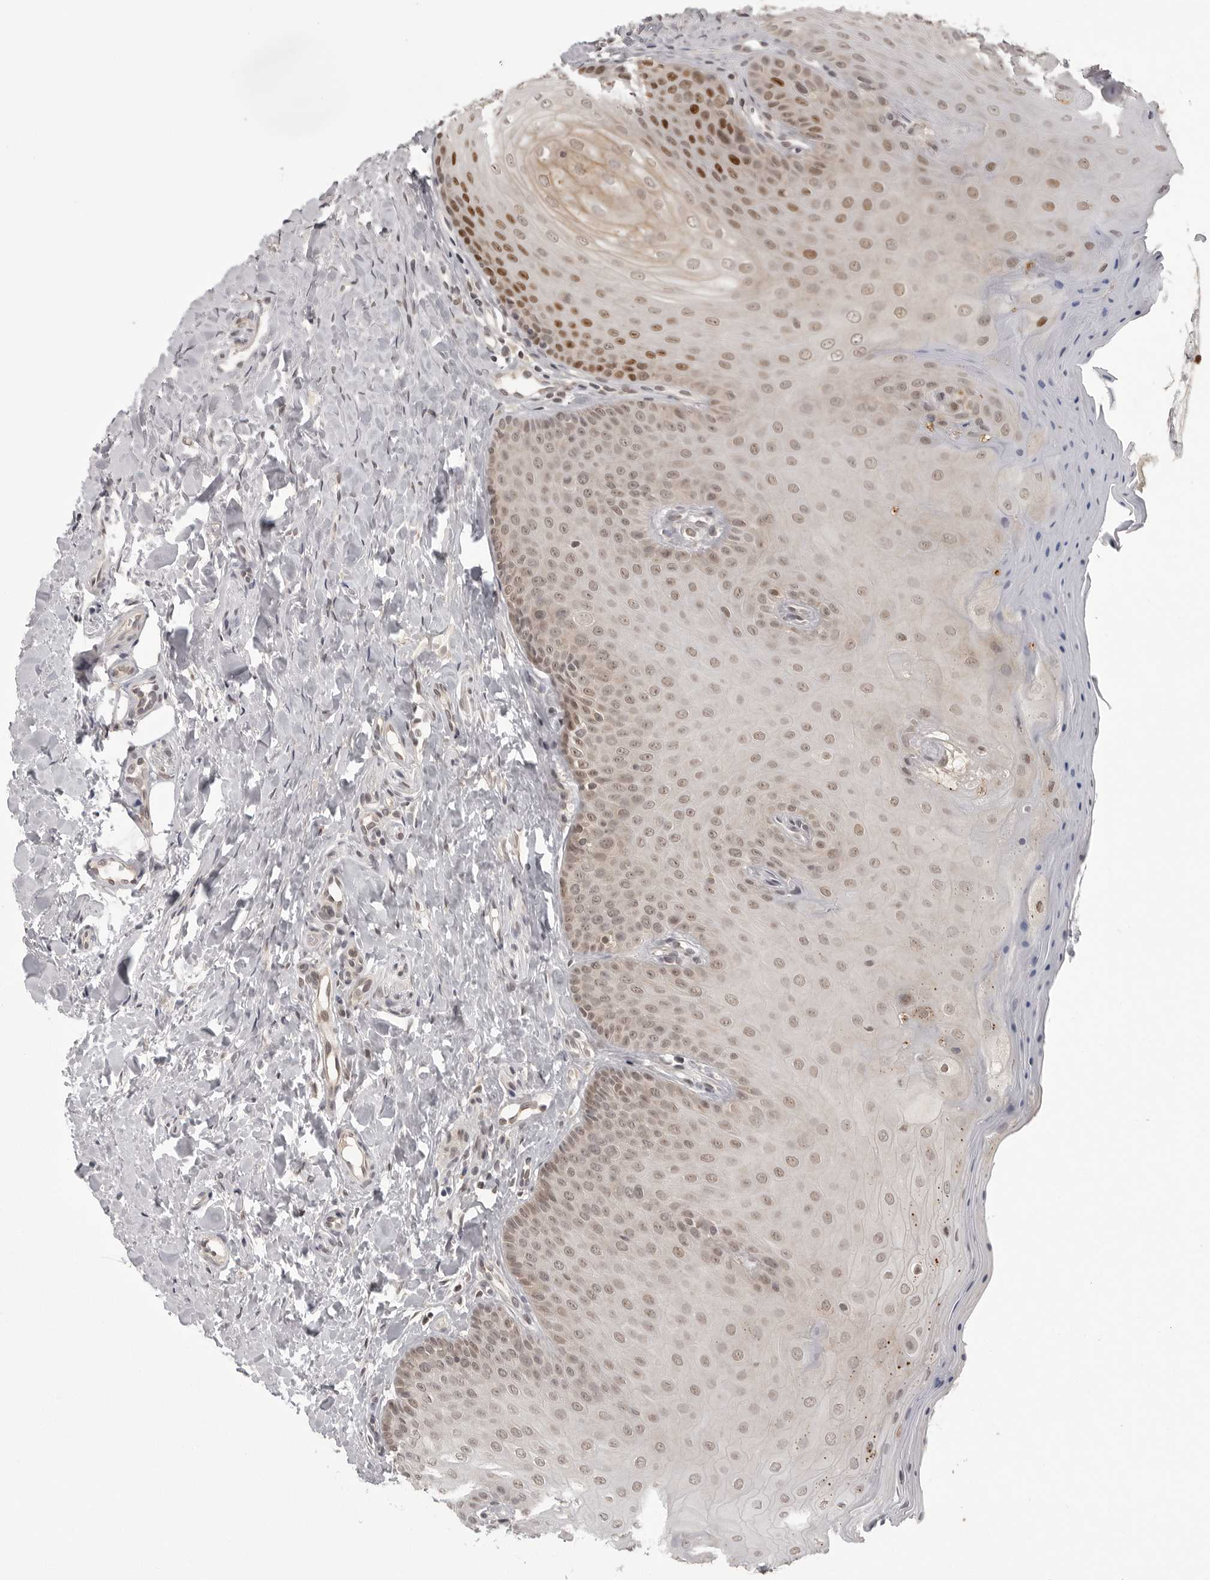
{"staining": {"intensity": "moderate", "quantity": "25%-75%", "location": "nuclear"}, "tissue": "oral mucosa", "cell_type": "Squamous epithelial cells", "image_type": "normal", "snomed": [{"axis": "morphology", "description": "Normal tissue, NOS"}, {"axis": "topography", "description": "Oral tissue"}], "caption": "Immunohistochemistry (IHC) (DAB (3,3'-diaminobenzidine)) staining of normal human oral mucosa reveals moderate nuclear protein staining in approximately 25%-75% of squamous epithelial cells.", "gene": "PEG3", "patient": {"sex": "female", "age": 31}}